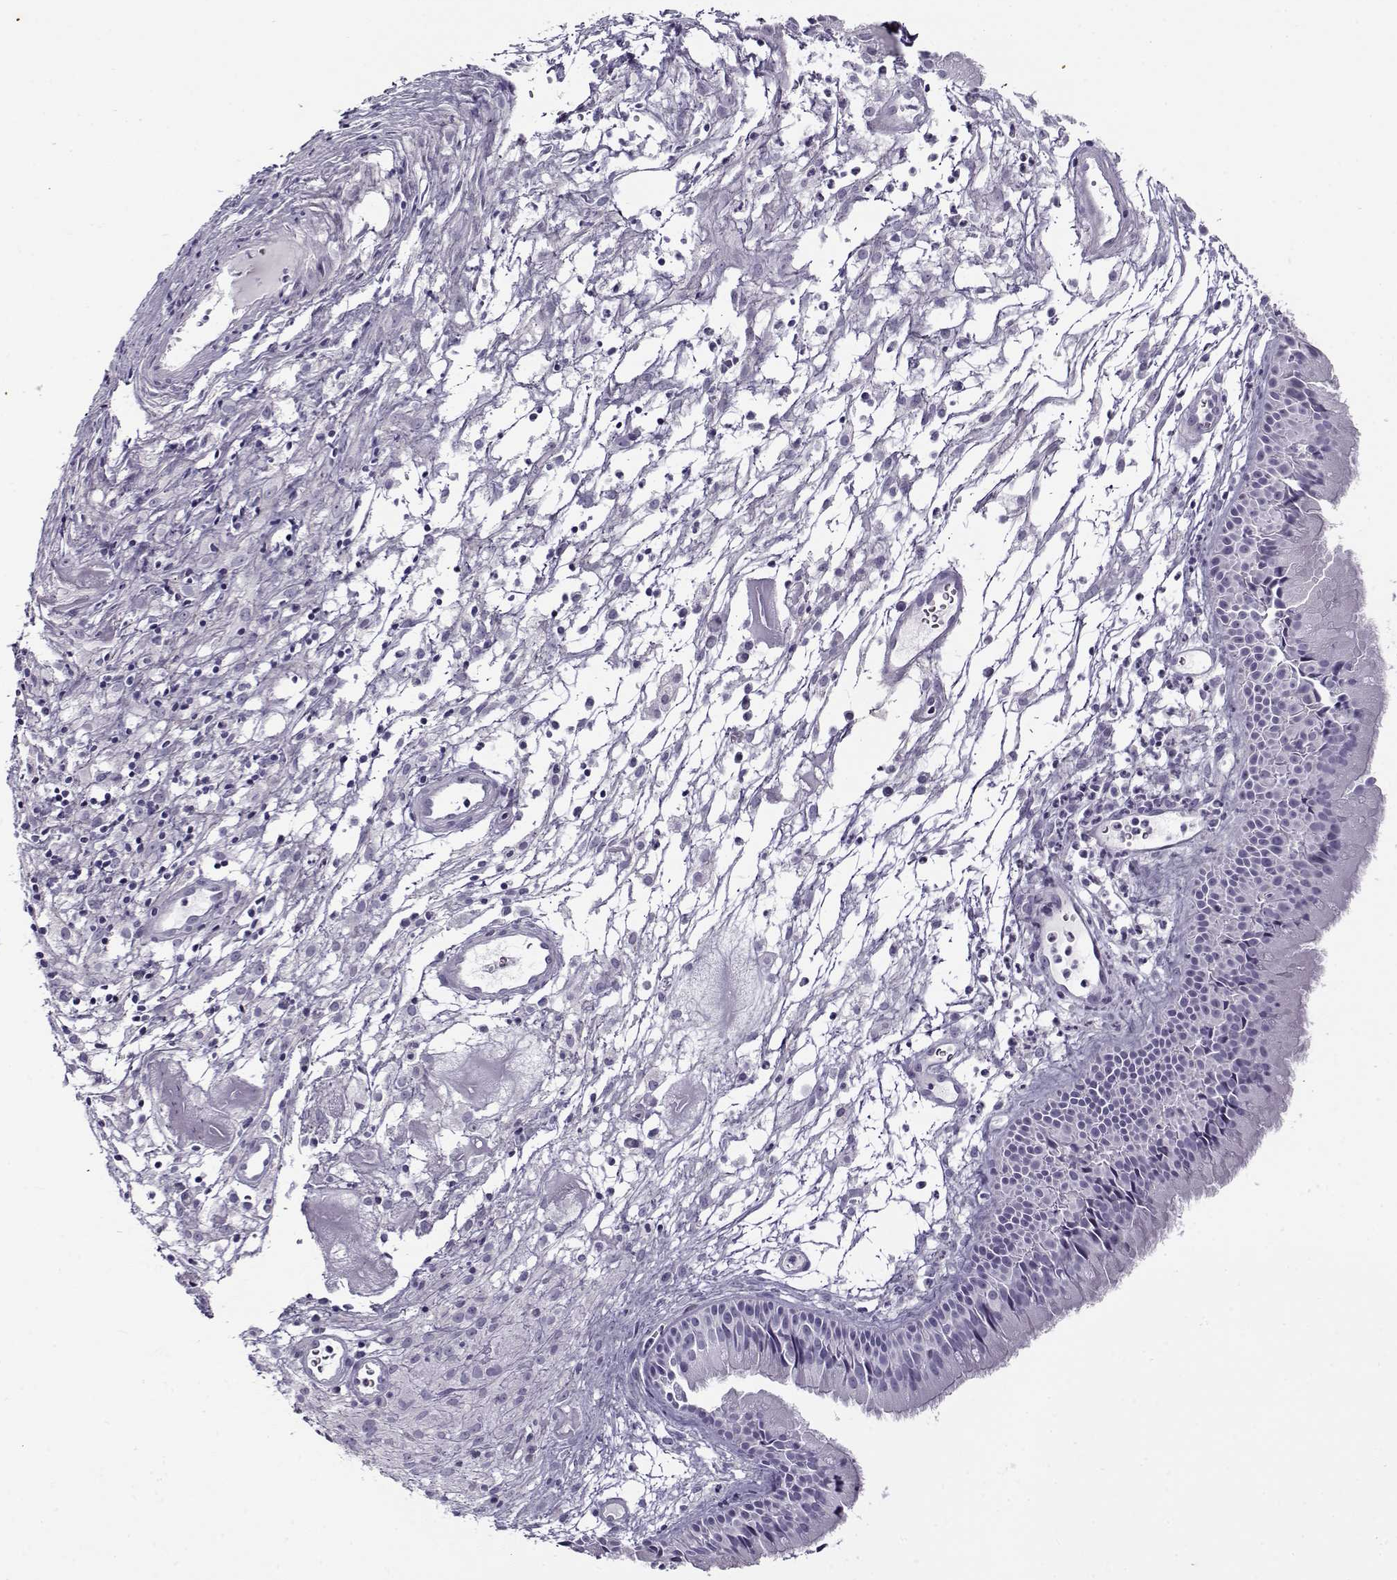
{"staining": {"intensity": "negative", "quantity": "none", "location": "none"}, "tissue": "nasopharynx", "cell_type": "Respiratory epithelial cells", "image_type": "normal", "snomed": [{"axis": "morphology", "description": "Normal tissue, NOS"}, {"axis": "topography", "description": "Nasopharynx"}], "caption": "Nasopharynx was stained to show a protein in brown. There is no significant staining in respiratory epithelial cells. The staining was performed using DAB to visualize the protein expression in brown, while the nuclei were stained in blue with hematoxylin (Magnification: 20x).", "gene": "GTSF1L", "patient": {"sex": "male", "age": 83}}